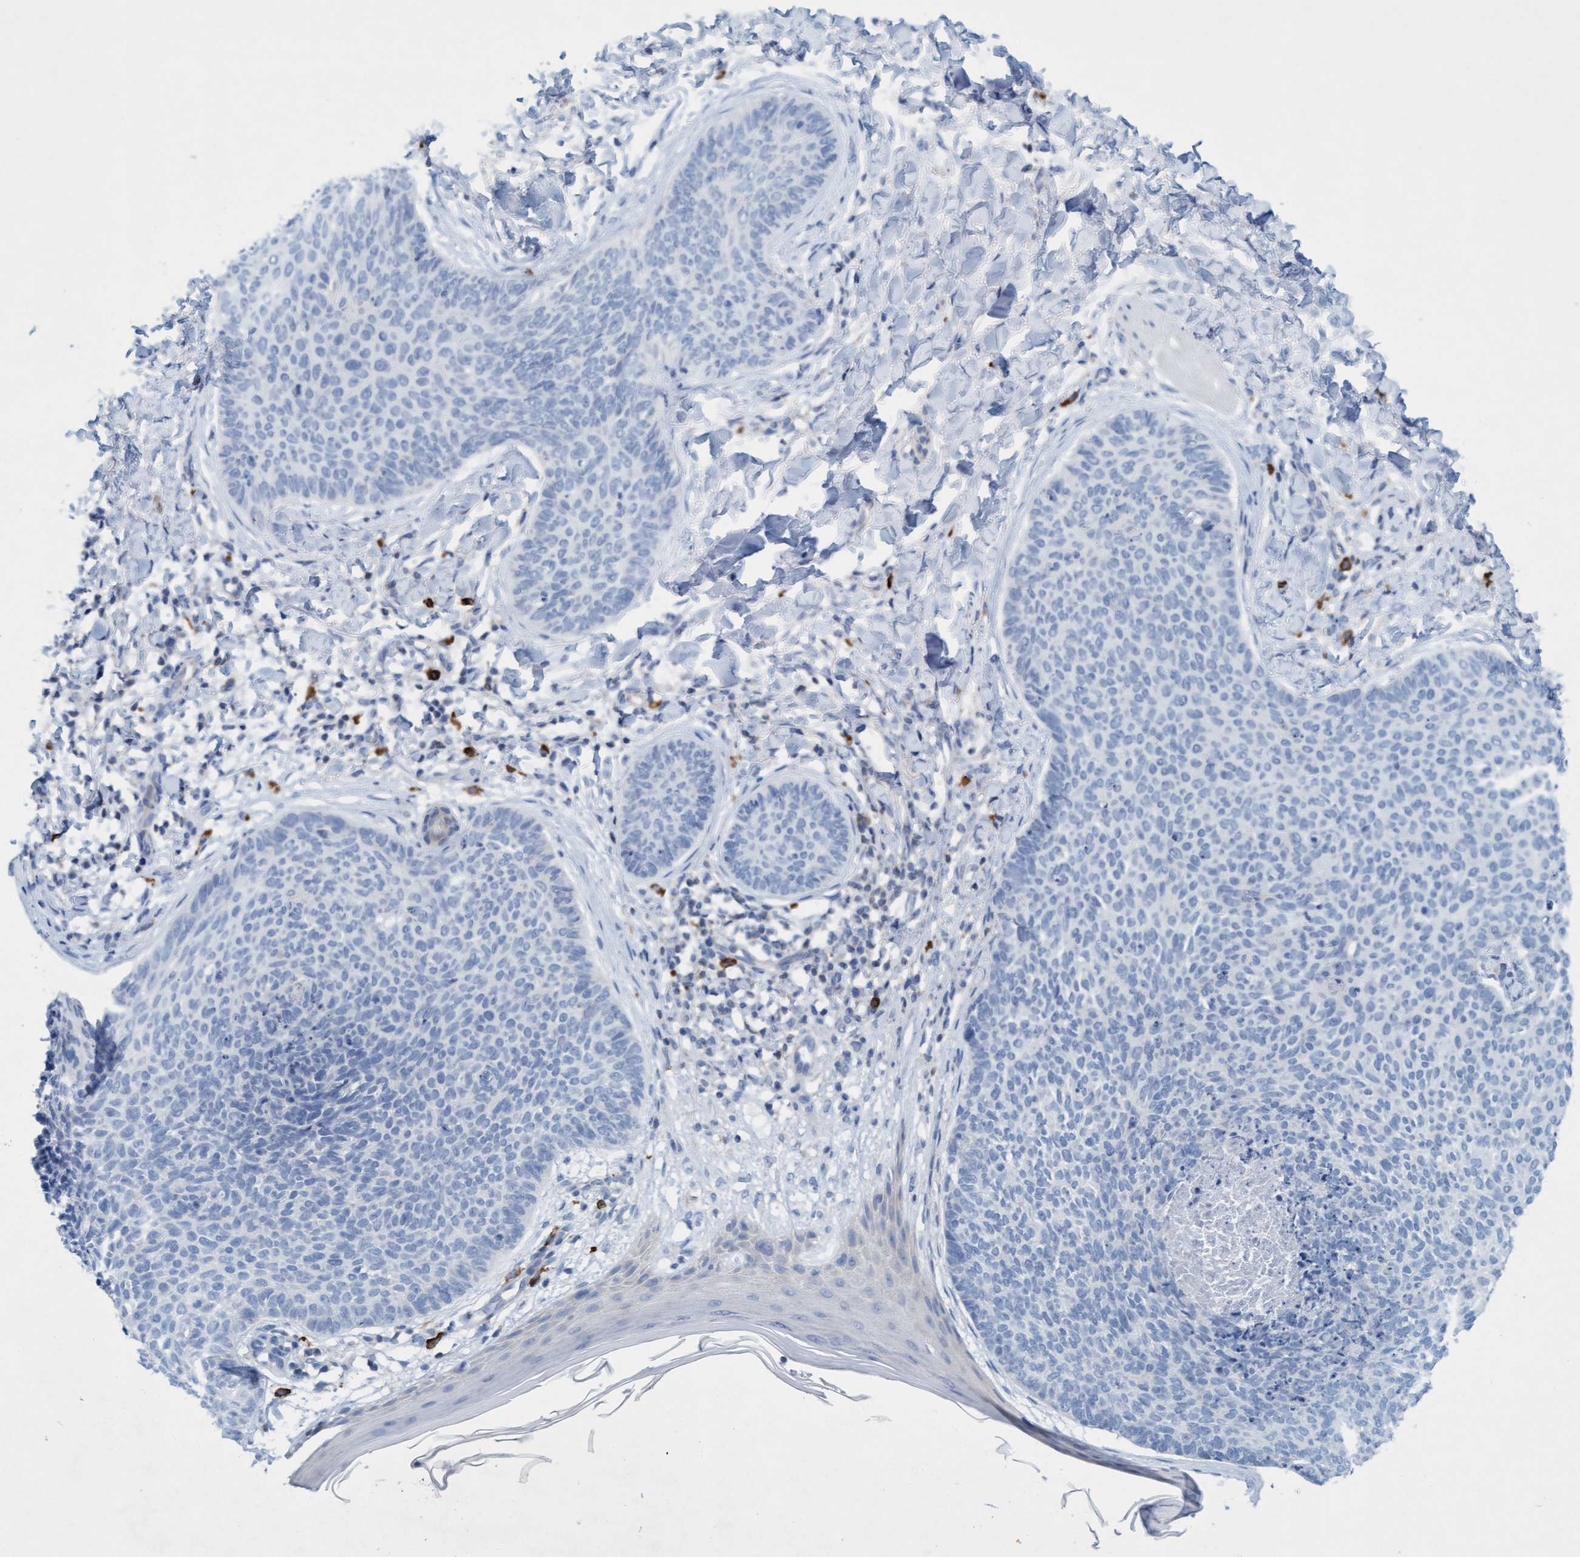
{"staining": {"intensity": "negative", "quantity": "none", "location": "none"}, "tissue": "skin cancer", "cell_type": "Tumor cells", "image_type": "cancer", "snomed": [{"axis": "morphology", "description": "Normal tissue, NOS"}, {"axis": "morphology", "description": "Basal cell carcinoma"}, {"axis": "topography", "description": "Skin"}], "caption": "A photomicrograph of basal cell carcinoma (skin) stained for a protein shows no brown staining in tumor cells. (DAB IHC, high magnification).", "gene": "SIGIRR", "patient": {"sex": "male", "age": 50}}